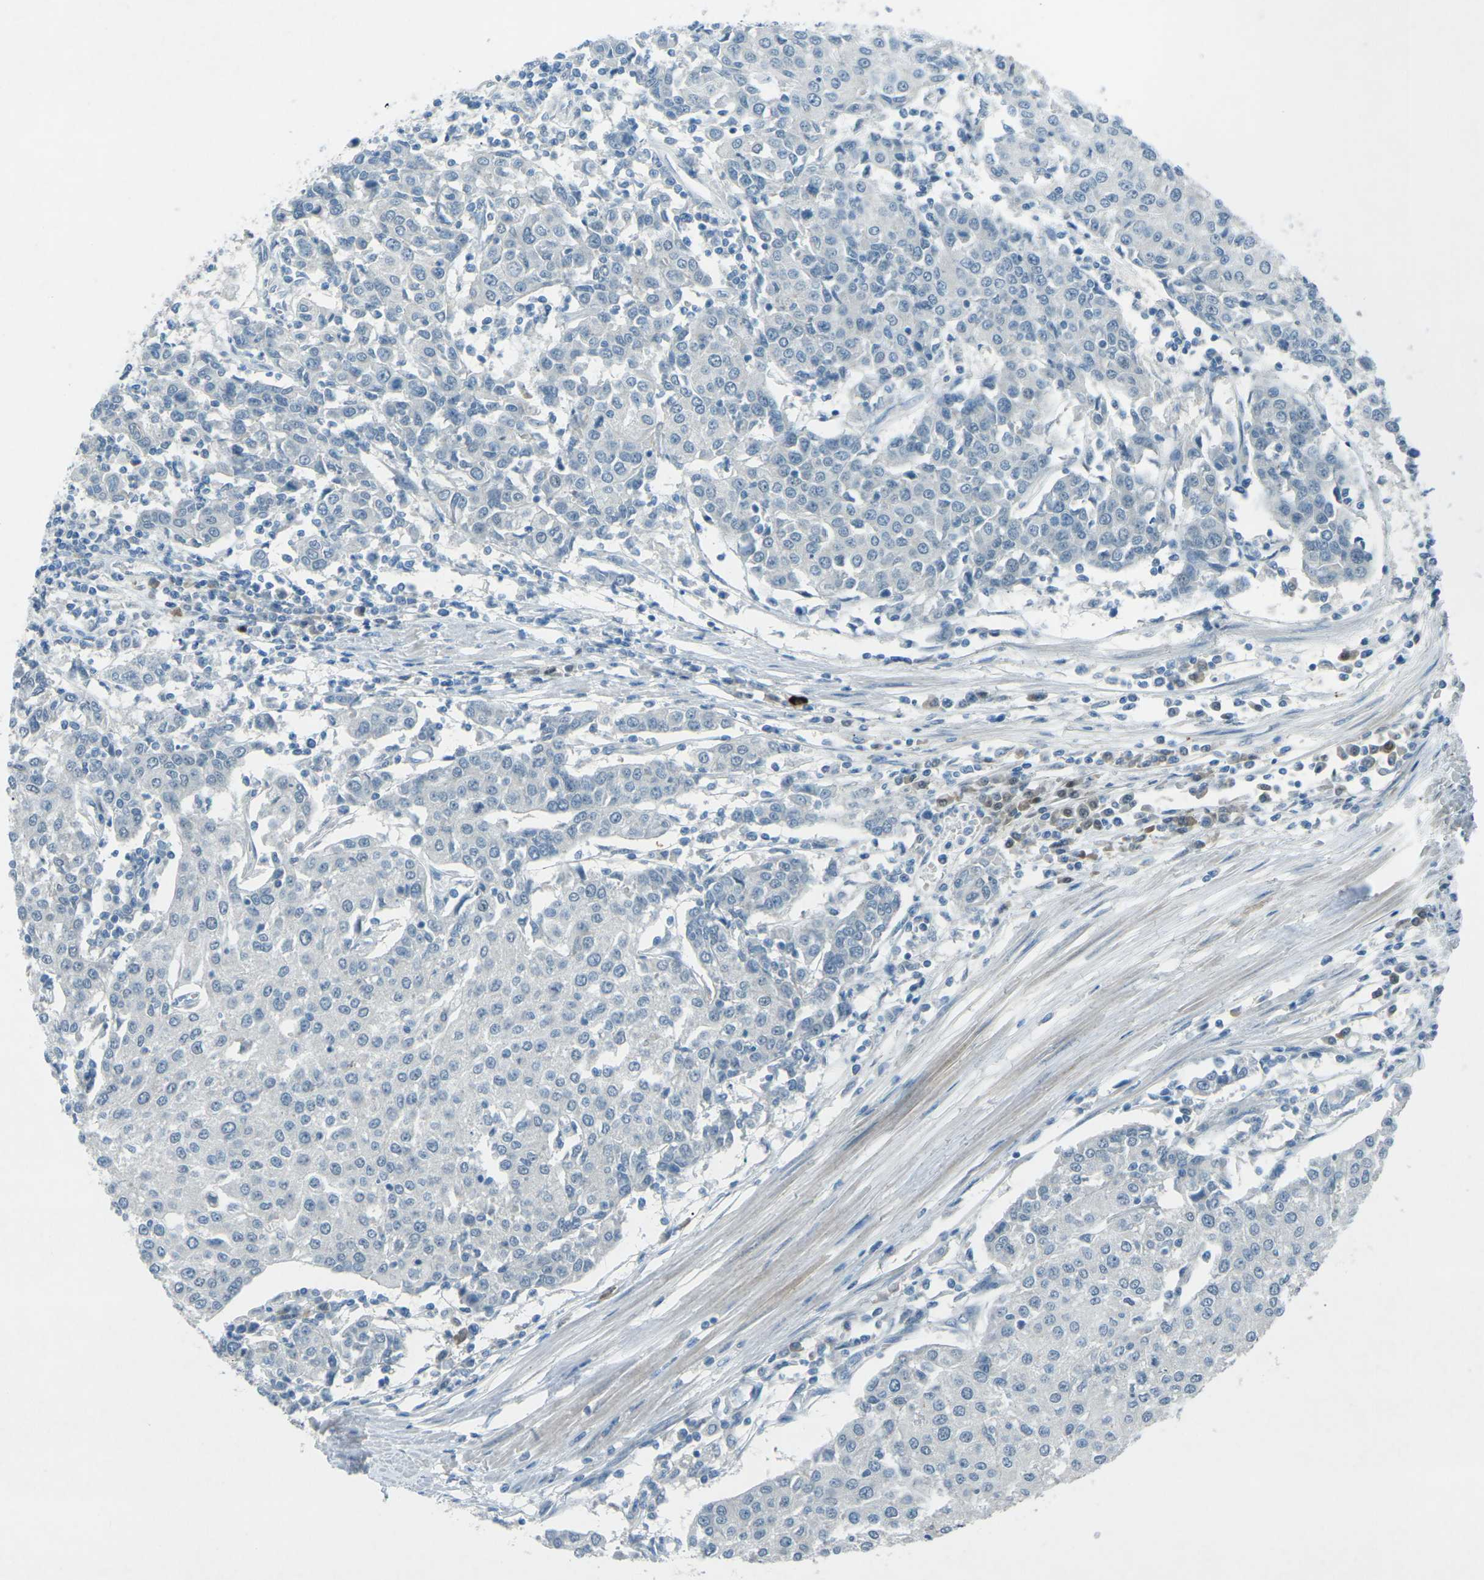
{"staining": {"intensity": "negative", "quantity": "none", "location": "none"}, "tissue": "urothelial cancer", "cell_type": "Tumor cells", "image_type": "cancer", "snomed": [{"axis": "morphology", "description": "Urothelial carcinoma, High grade"}, {"axis": "topography", "description": "Urinary bladder"}], "caption": "Urothelial cancer was stained to show a protein in brown. There is no significant staining in tumor cells.", "gene": "PRKCA", "patient": {"sex": "female", "age": 85}}